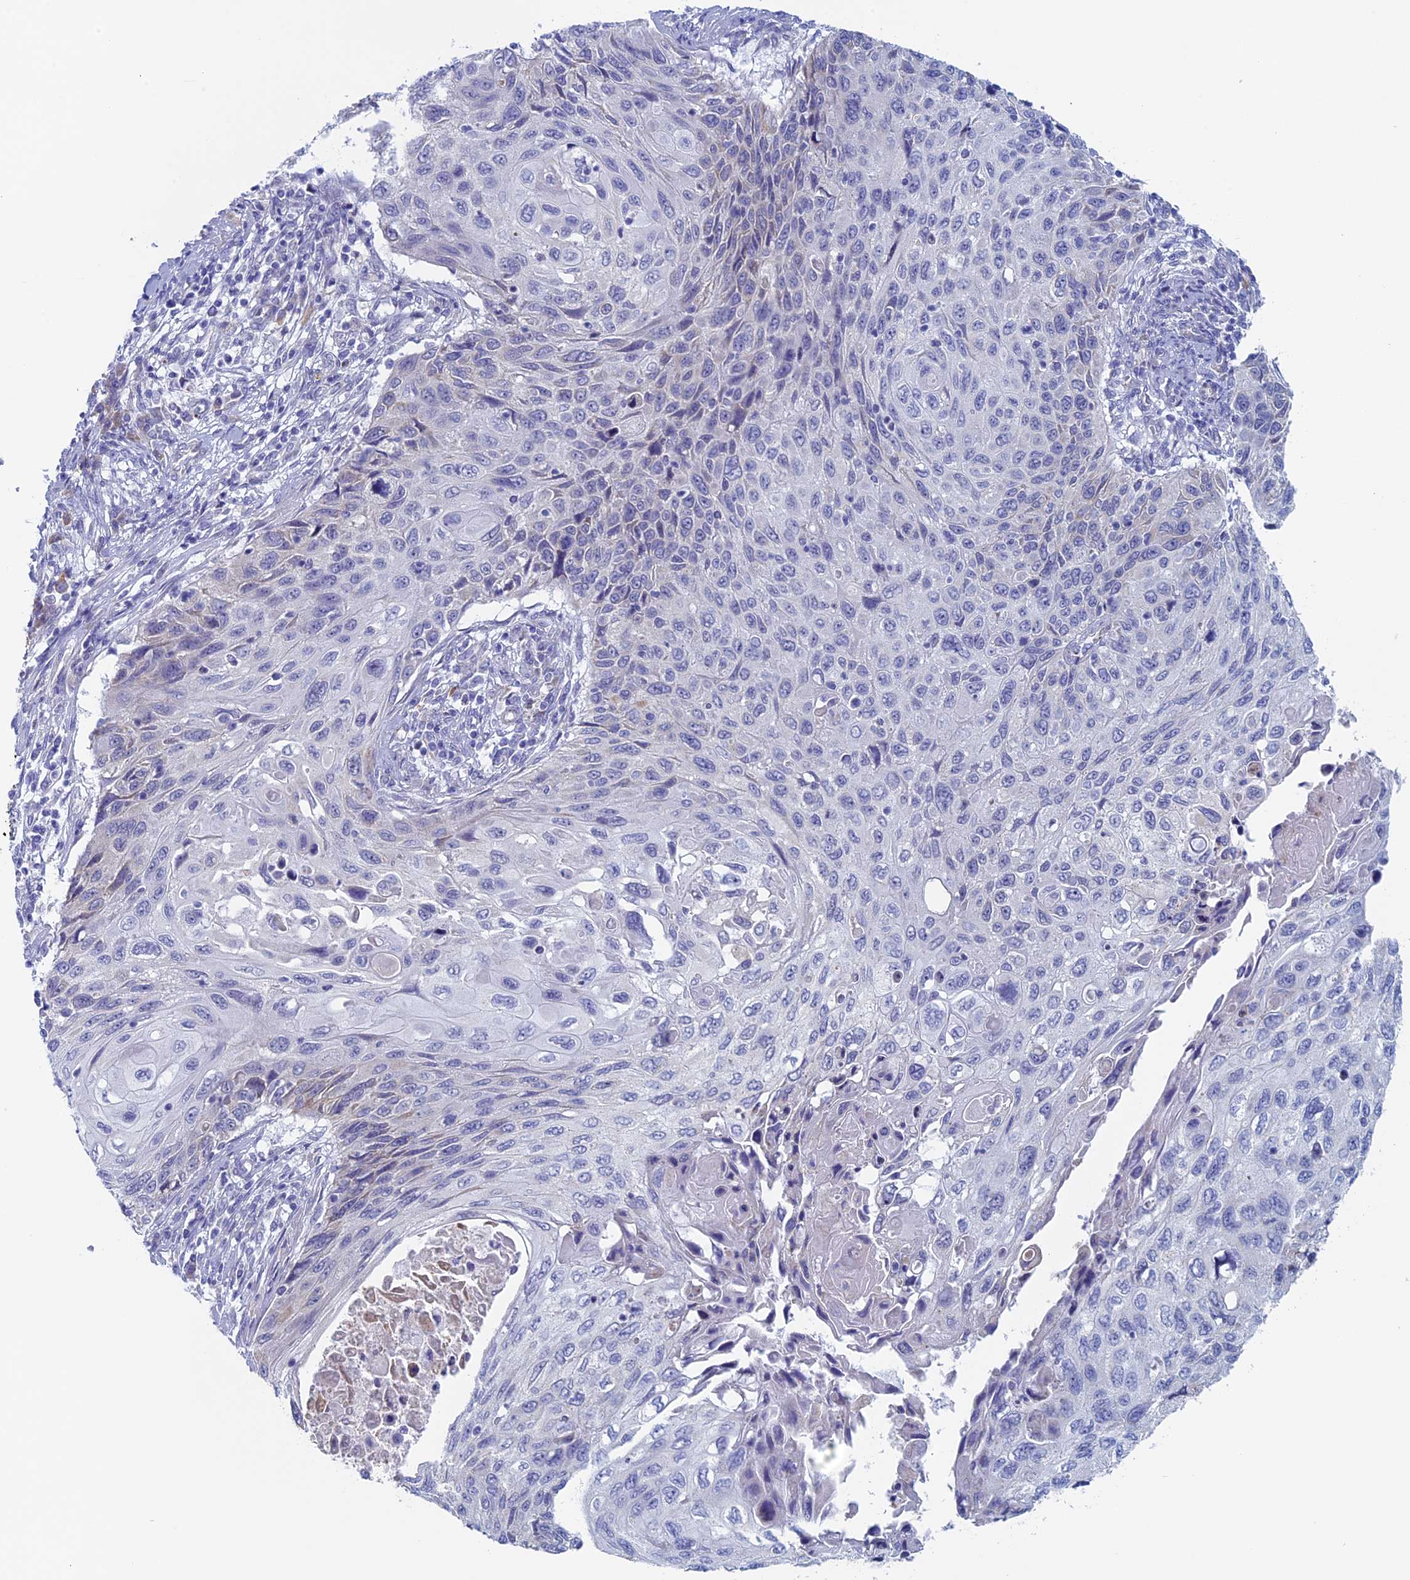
{"staining": {"intensity": "negative", "quantity": "none", "location": "none"}, "tissue": "cervical cancer", "cell_type": "Tumor cells", "image_type": "cancer", "snomed": [{"axis": "morphology", "description": "Squamous cell carcinoma, NOS"}, {"axis": "topography", "description": "Cervix"}], "caption": "This is an immunohistochemistry (IHC) photomicrograph of cervical cancer. There is no positivity in tumor cells.", "gene": "MAGEB6", "patient": {"sex": "female", "age": 70}}